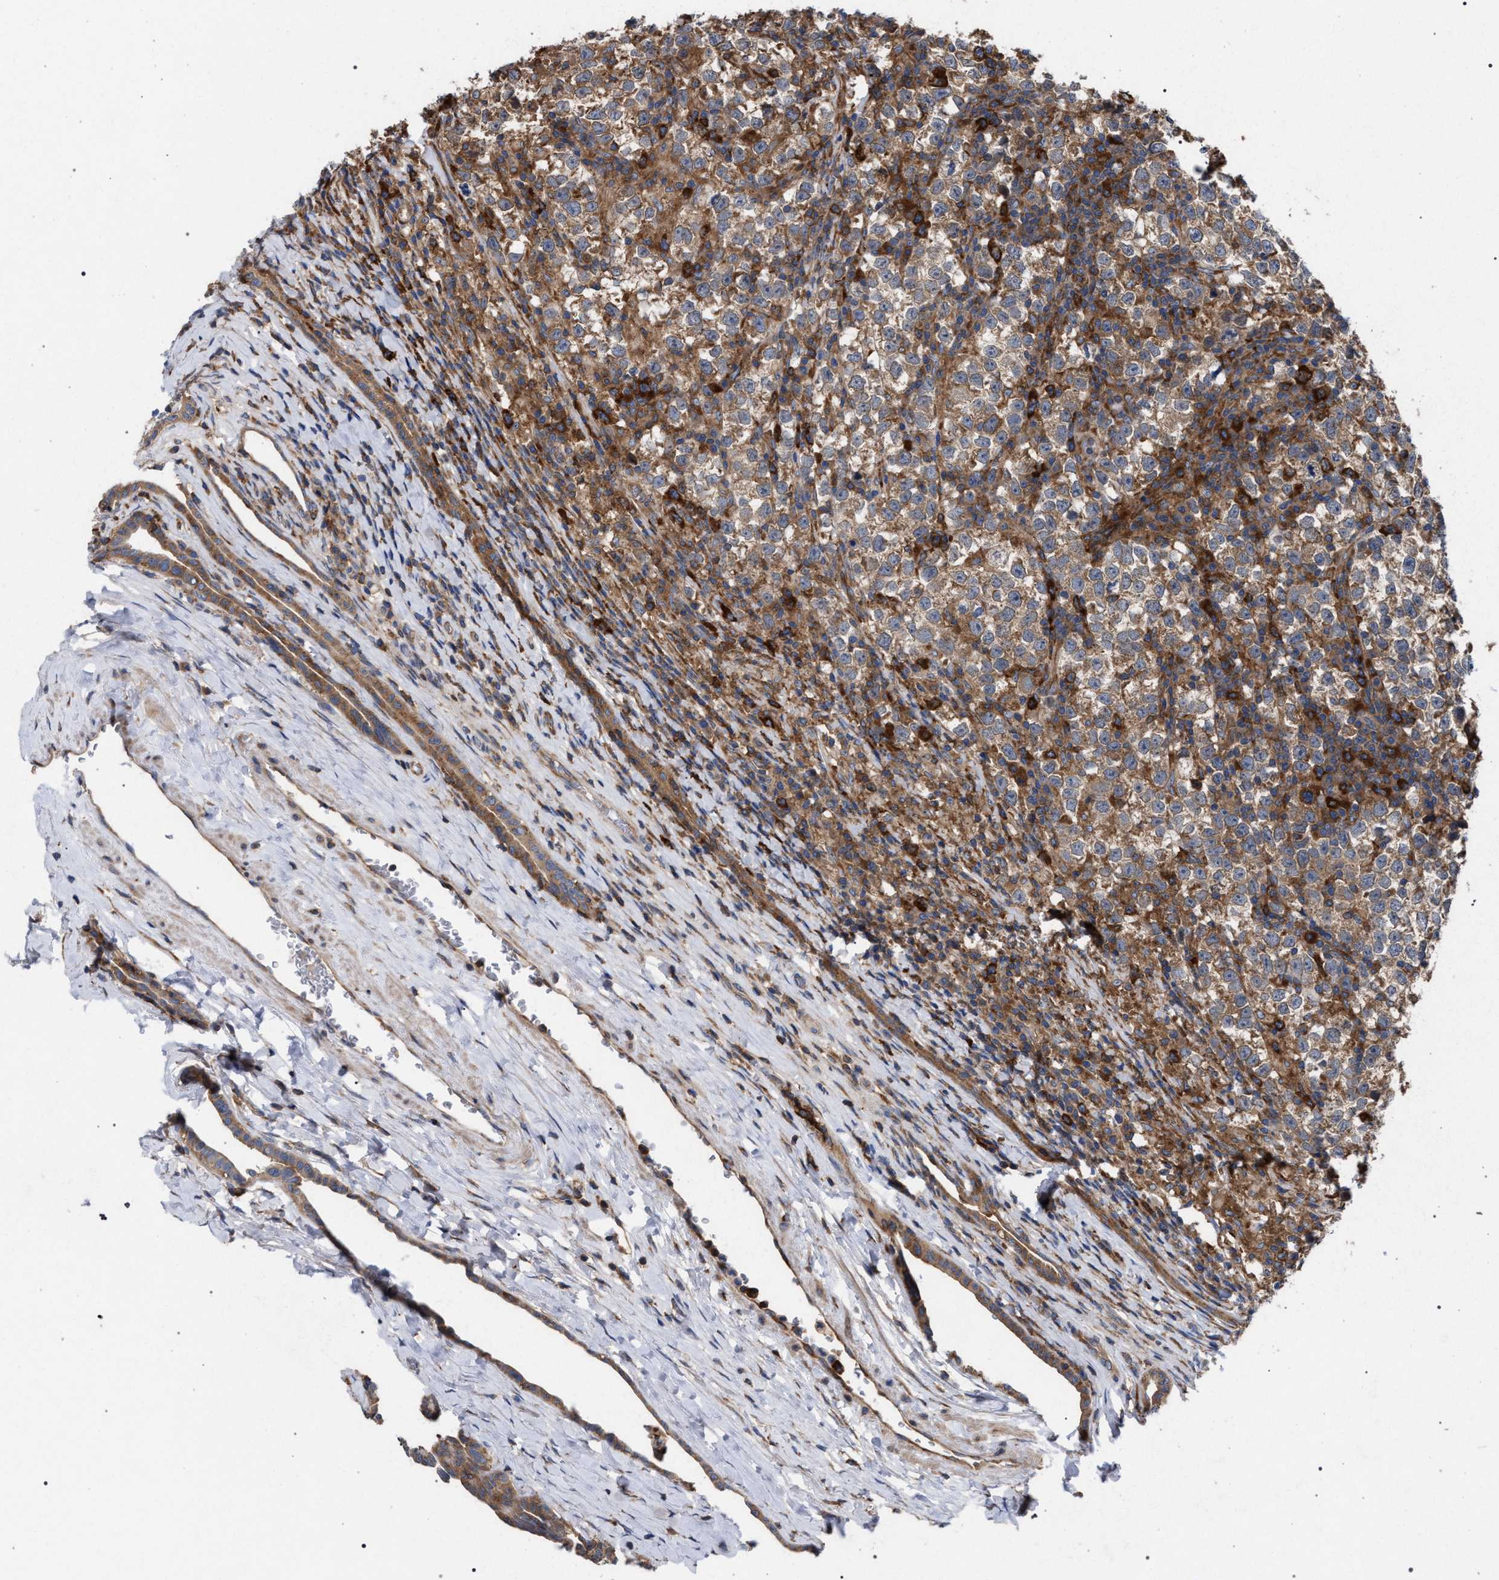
{"staining": {"intensity": "moderate", "quantity": ">75%", "location": "cytoplasmic/membranous"}, "tissue": "testis cancer", "cell_type": "Tumor cells", "image_type": "cancer", "snomed": [{"axis": "morphology", "description": "Normal tissue, NOS"}, {"axis": "morphology", "description": "Seminoma, NOS"}, {"axis": "topography", "description": "Testis"}], "caption": "A micrograph of human testis cancer stained for a protein demonstrates moderate cytoplasmic/membranous brown staining in tumor cells. (Stains: DAB (3,3'-diaminobenzidine) in brown, nuclei in blue, Microscopy: brightfield microscopy at high magnification).", "gene": "CDR2L", "patient": {"sex": "male", "age": 43}}